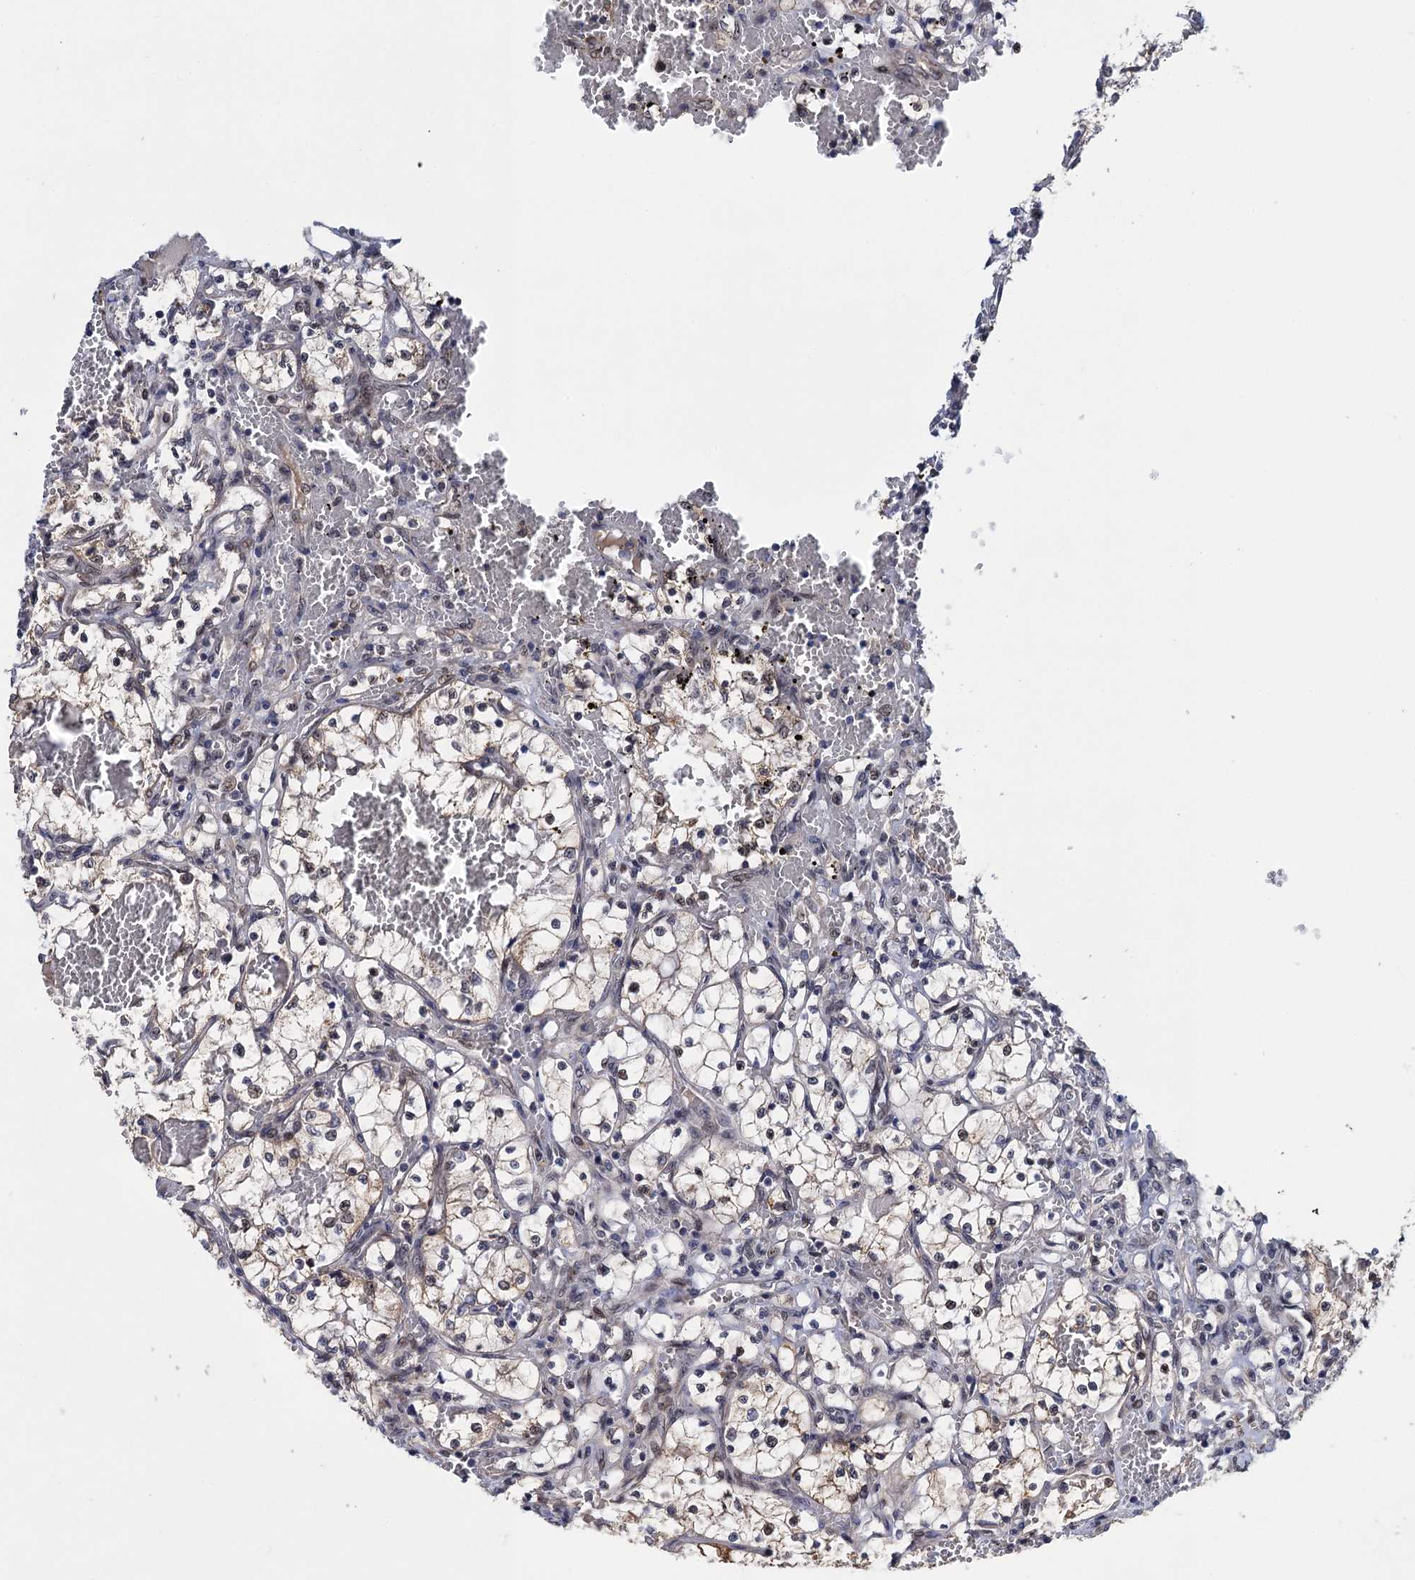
{"staining": {"intensity": "moderate", "quantity": "25%-75%", "location": "cytoplasmic/membranous,nuclear"}, "tissue": "renal cancer", "cell_type": "Tumor cells", "image_type": "cancer", "snomed": [{"axis": "morphology", "description": "Adenocarcinoma, NOS"}, {"axis": "topography", "description": "Kidney"}], "caption": "Immunohistochemical staining of human renal cancer (adenocarcinoma) exhibits medium levels of moderate cytoplasmic/membranous and nuclear protein expression in approximately 25%-75% of tumor cells.", "gene": "ZAR1L", "patient": {"sex": "female", "age": 69}}